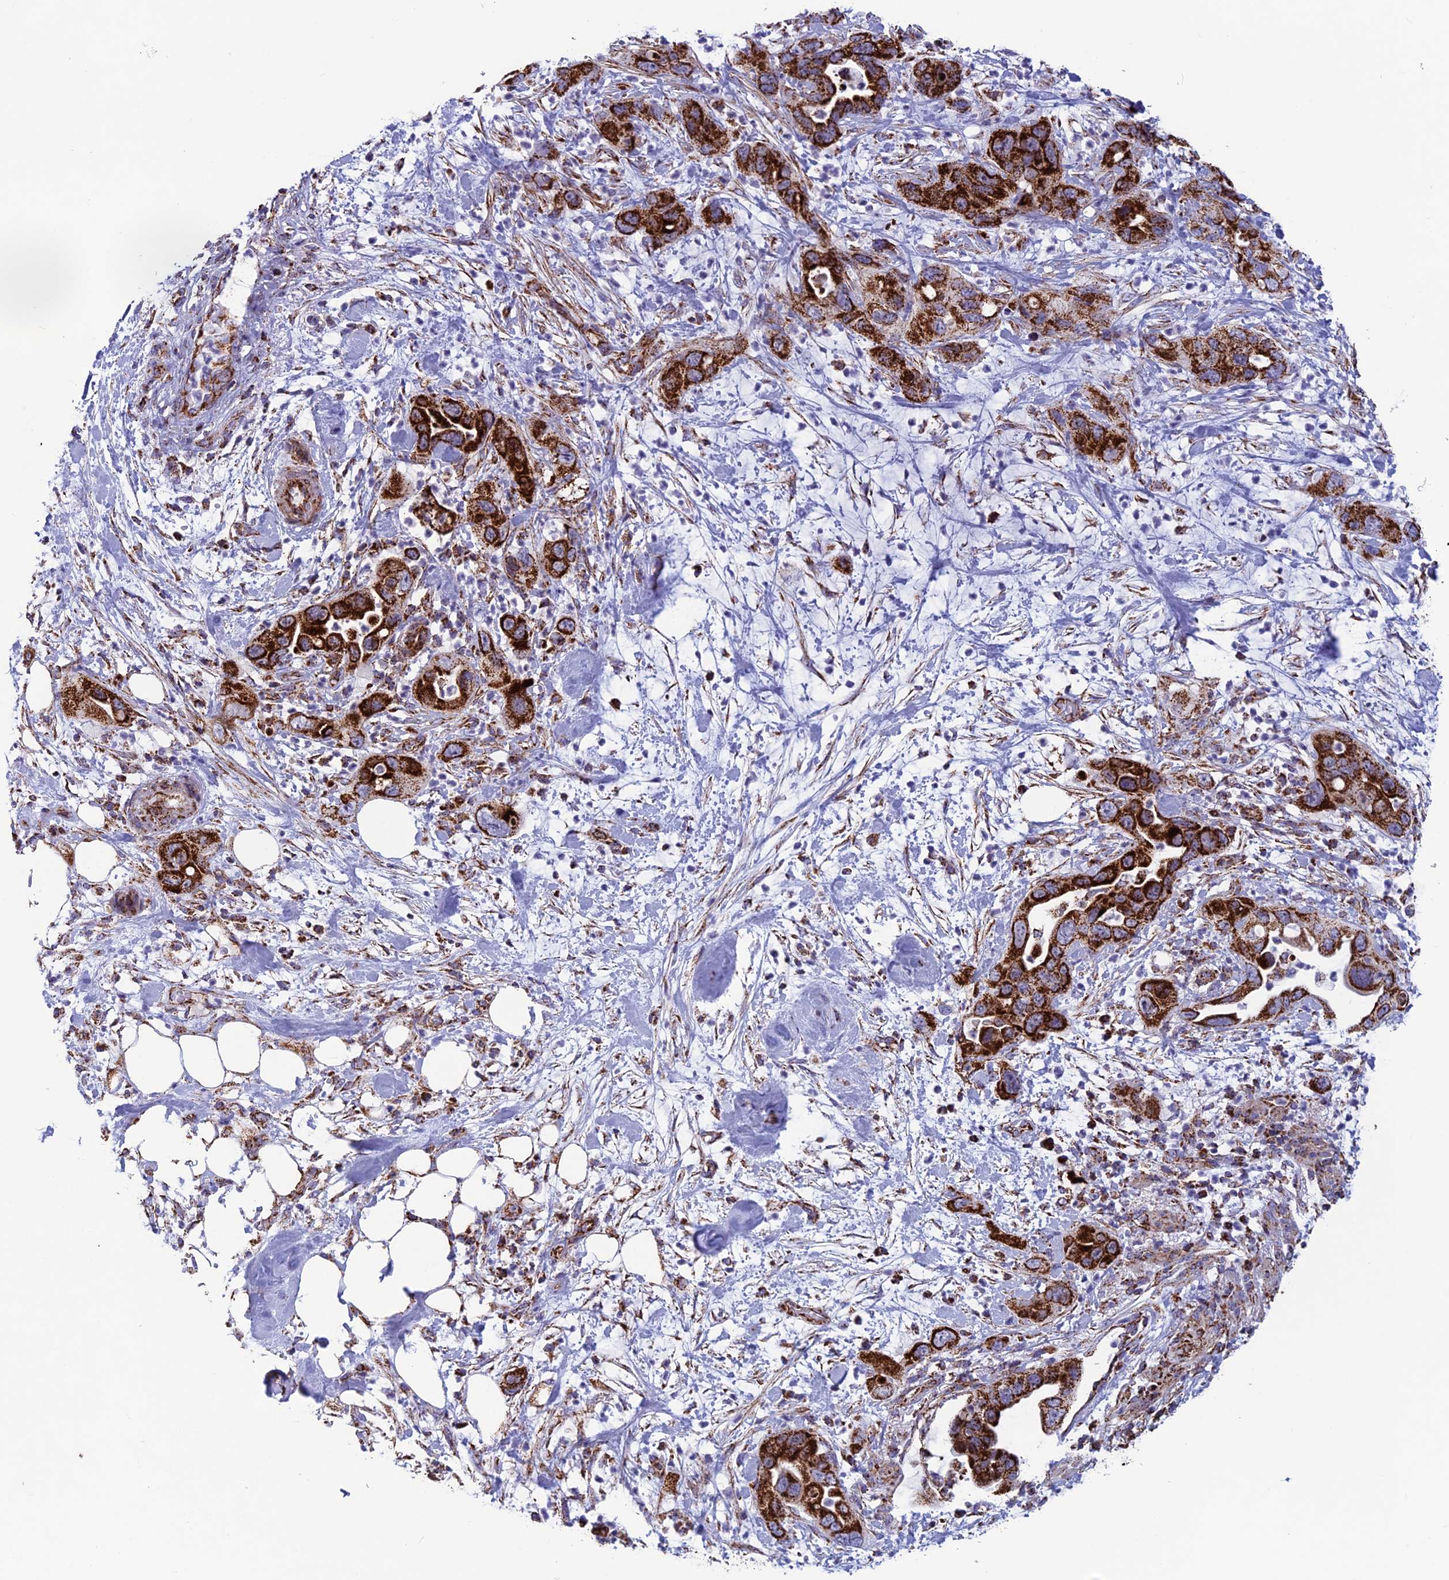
{"staining": {"intensity": "strong", "quantity": ">75%", "location": "cytoplasmic/membranous"}, "tissue": "pancreatic cancer", "cell_type": "Tumor cells", "image_type": "cancer", "snomed": [{"axis": "morphology", "description": "Adenocarcinoma, NOS"}, {"axis": "topography", "description": "Pancreas"}], "caption": "Pancreatic cancer (adenocarcinoma) tissue exhibits strong cytoplasmic/membranous staining in about >75% of tumor cells, visualized by immunohistochemistry. The staining was performed using DAB (3,3'-diaminobenzidine), with brown indicating positive protein expression. Nuclei are stained blue with hematoxylin.", "gene": "MRPS18B", "patient": {"sex": "female", "age": 71}}